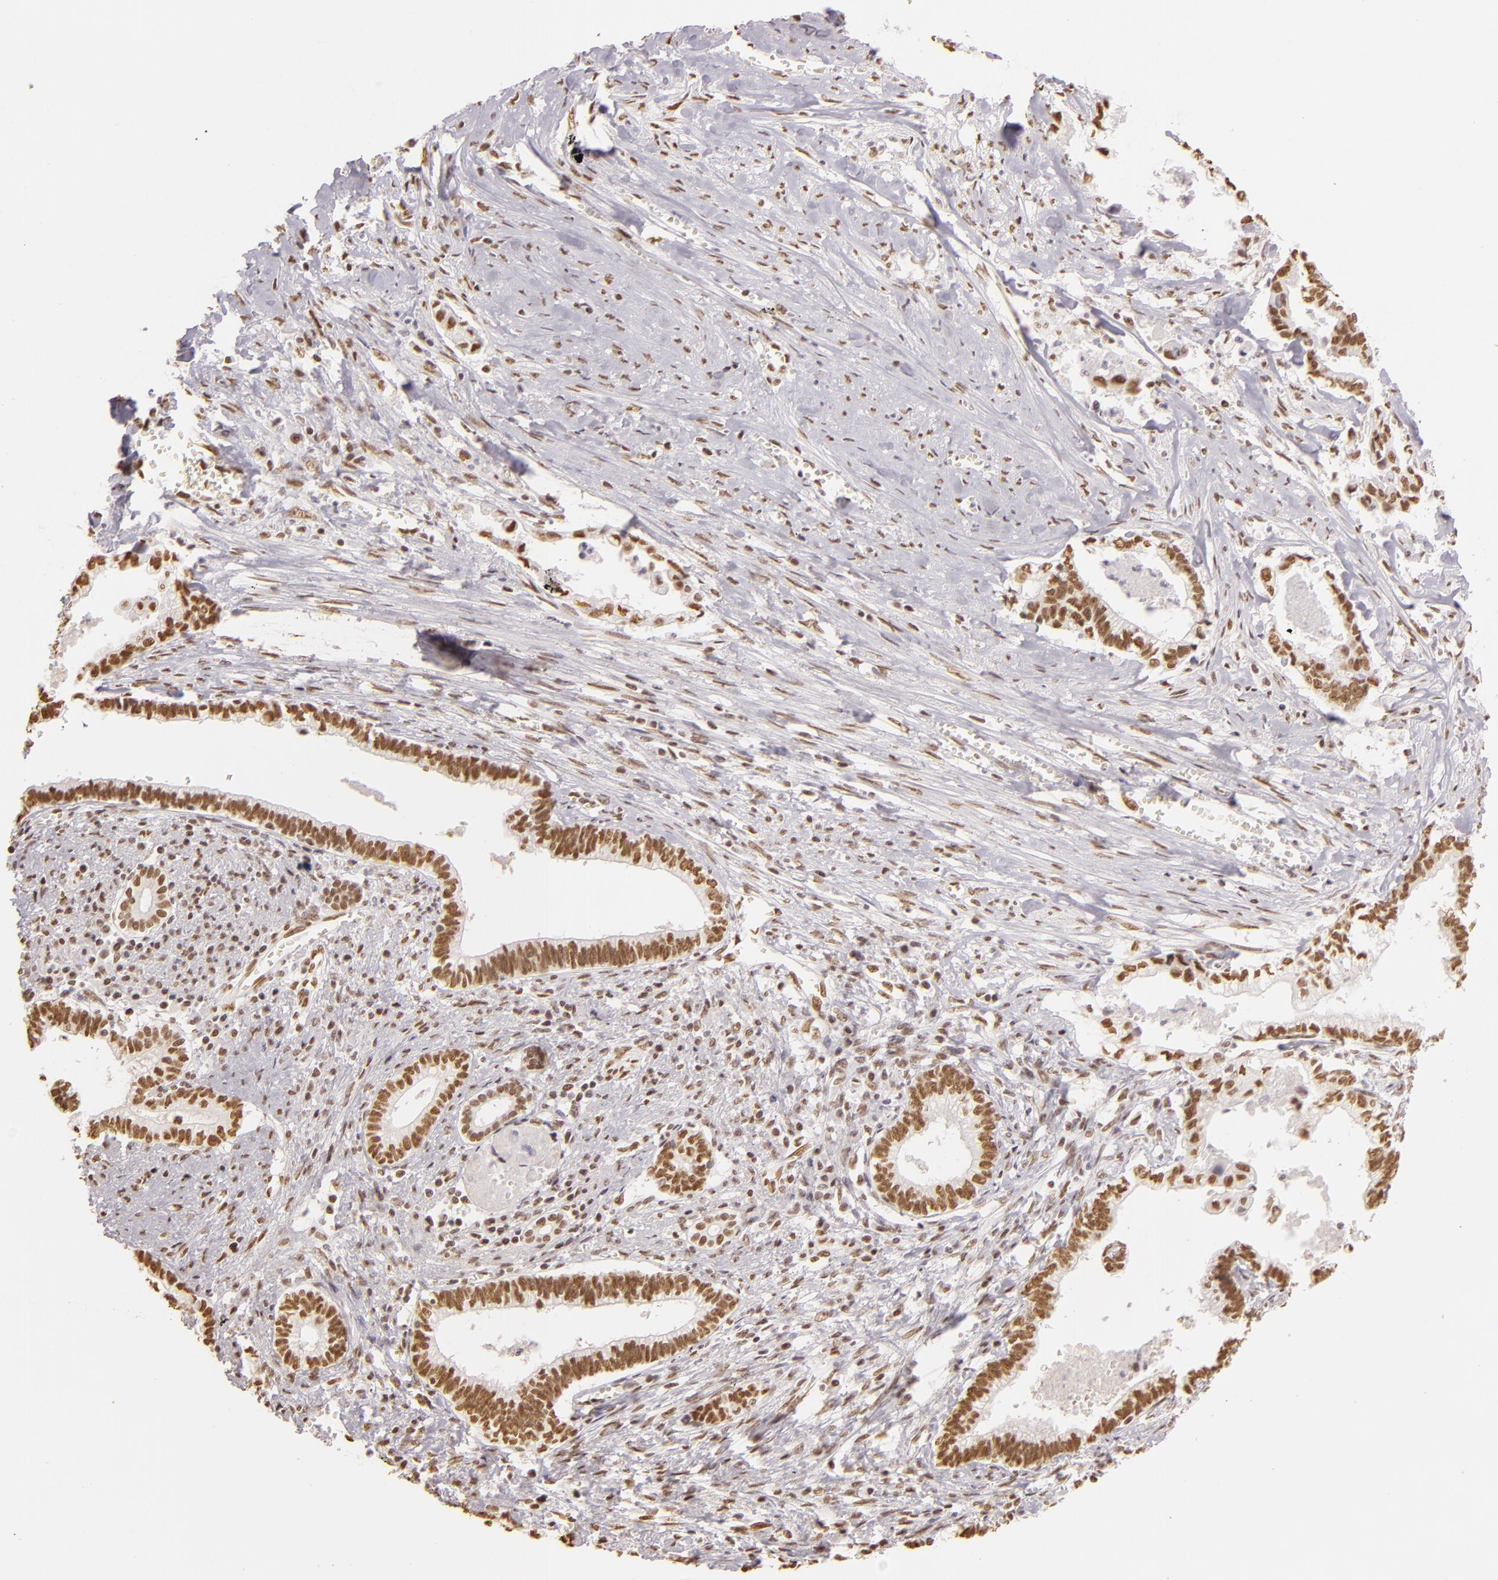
{"staining": {"intensity": "moderate", "quantity": ">75%", "location": "nuclear"}, "tissue": "liver cancer", "cell_type": "Tumor cells", "image_type": "cancer", "snomed": [{"axis": "morphology", "description": "Cholangiocarcinoma"}, {"axis": "topography", "description": "Liver"}], "caption": "Immunohistochemistry of human liver cancer displays medium levels of moderate nuclear expression in approximately >75% of tumor cells.", "gene": "PAPOLA", "patient": {"sex": "male", "age": 57}}